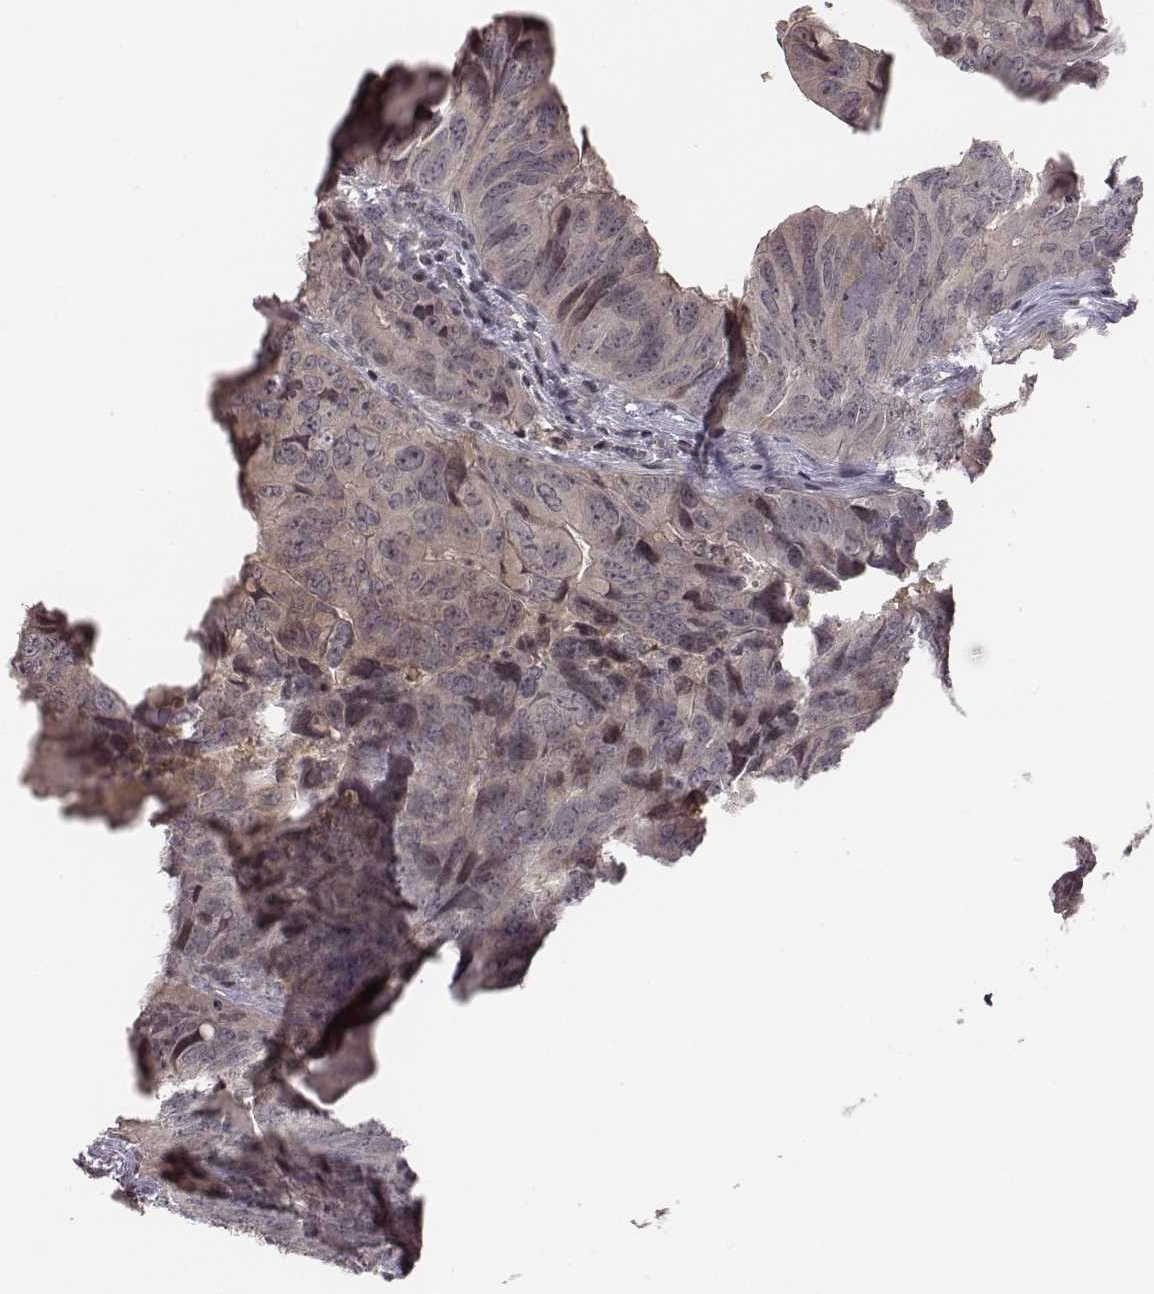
{"staining": {"intensity": "negative", "quantity": "none", "location": "none"}, "tissue": "colorectal cancer", "cell_type": "Tumor cells", "image_type": "cancer", "snomed": [{"axis": "morphology", "description": "Adenocarcinoma, NOS"}, {"axis": "topography", "description": "Colon"}], "caption": "High power microscopy photomicrograph of an immunohistochemistry (IHC) image of colorectal cancer (adenocarcinoma), revealing no significant staining in tumor cells.", "gene": "GRM4", "patient": {"sex": "male", "age": 79}}